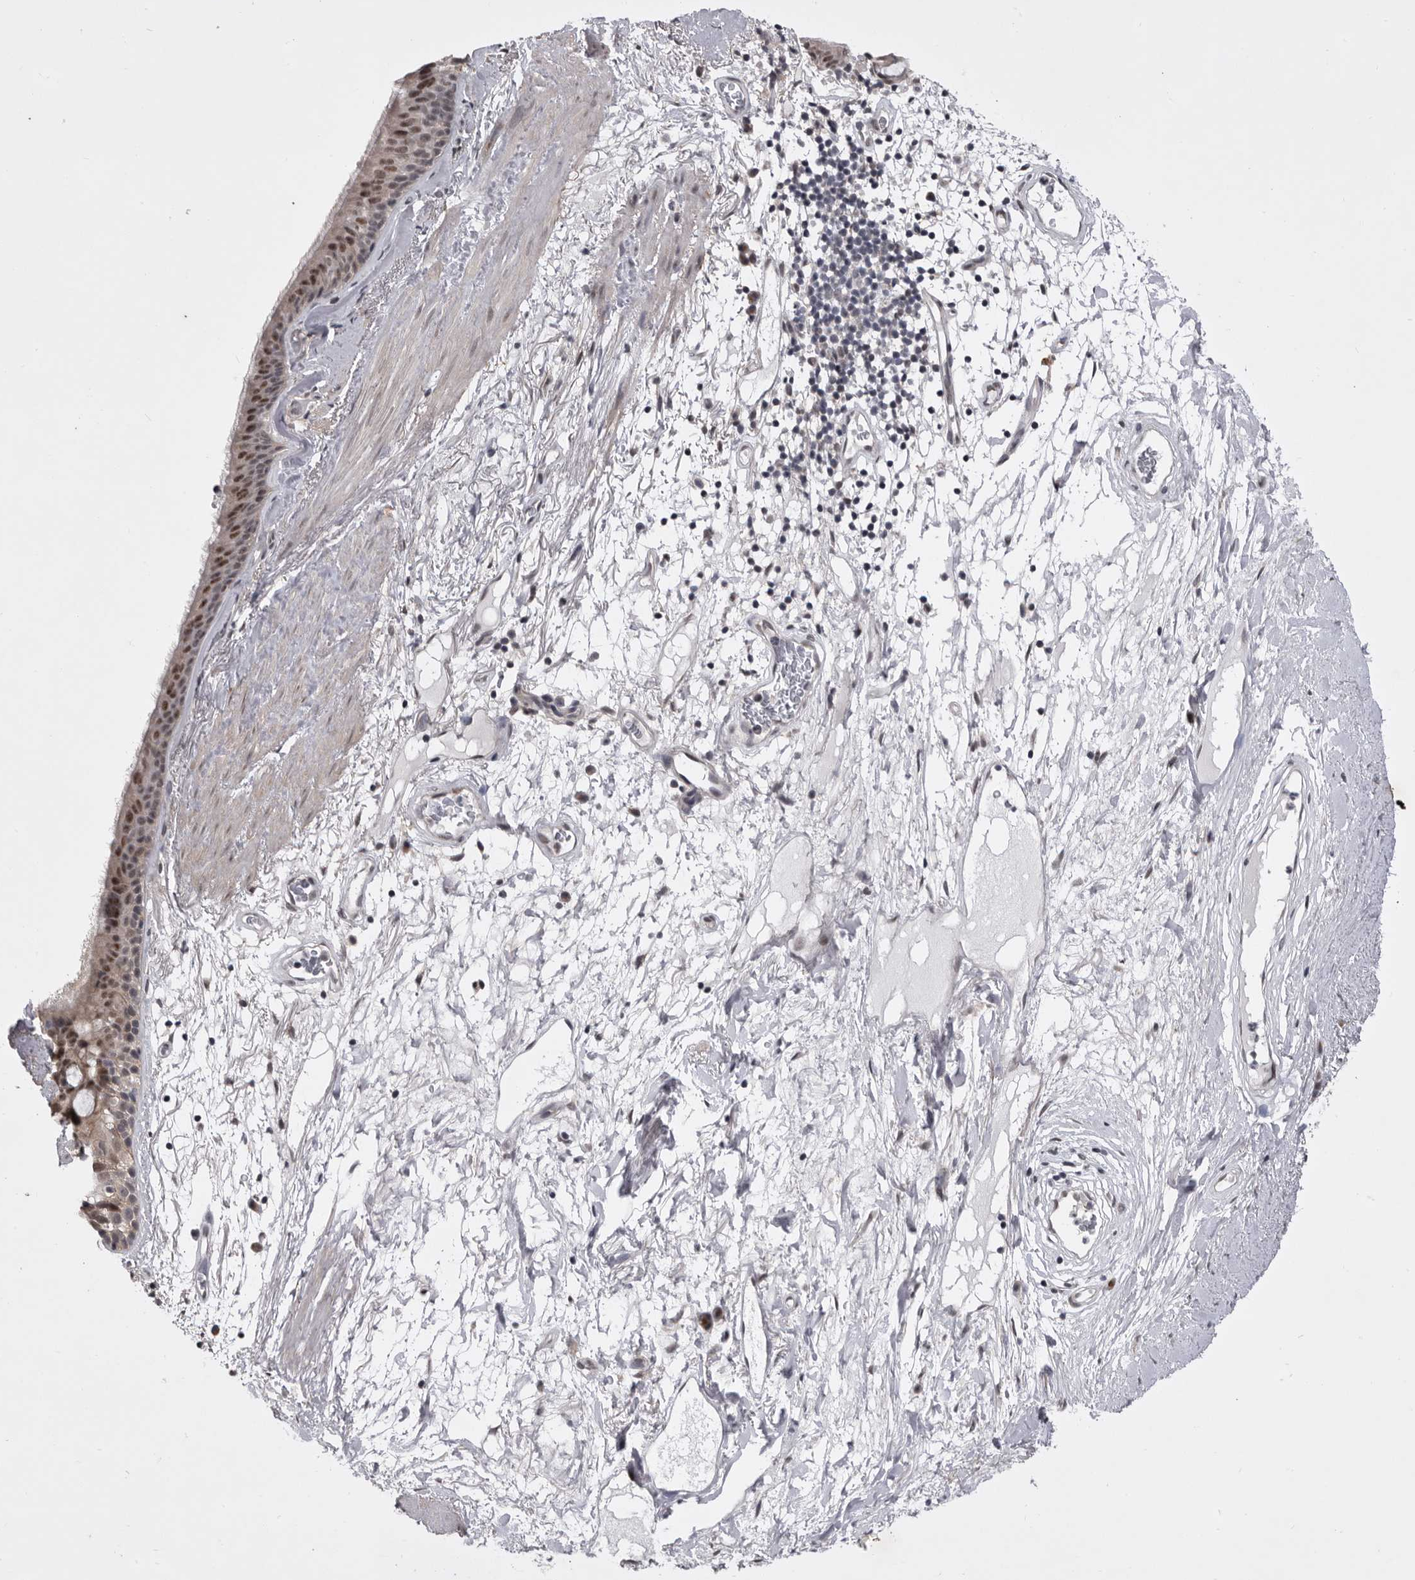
{"staining": {"intensity": "moderate", "quantity": "25%-75%", "location": "nuclear"}, "tissue": "bronchus", "cell_type": "Respiratory epithelial cells", "image_type": "normal", "snomed": [{"axis": "morphology", "description": "Normal tissue, NOS"}, {"axis": "topography", "description": "Cartilage tissue"}], "caption": "DAB immunohistochemical staining of normal human bronchus demonstrates moderate nuclear protein expression in about 25%-75% of respiratory epithelial cells. Immunohistochemistry stains the protein of interest in brown and the nuclei are stained blue.", "gene": "PRPF3", "patient": {"sex": "female", "age": 63}}